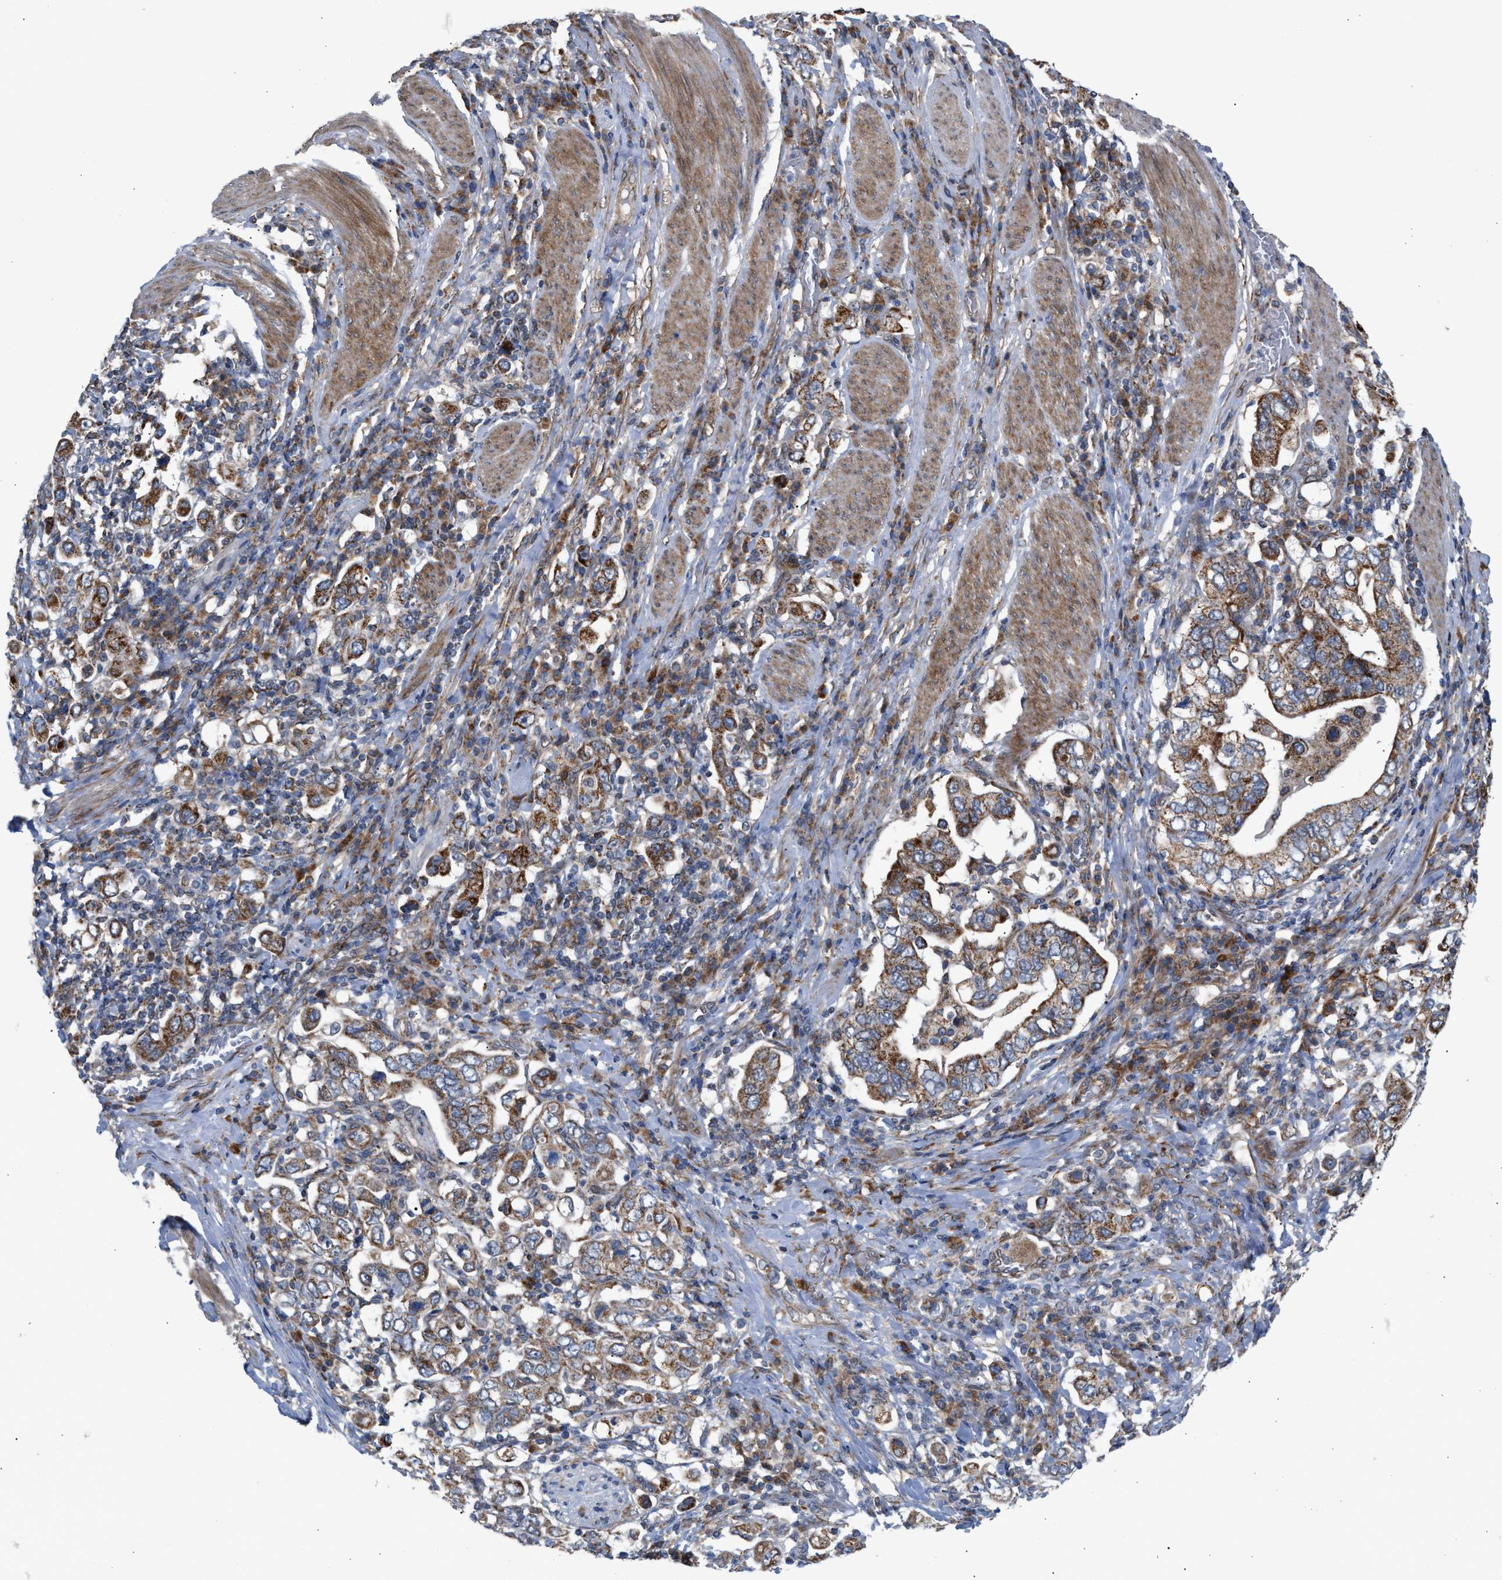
{"staining": {"intensity": "moderate", "quantity": ">75%", "location": "cytoplasmic/membranous"}, "tissue": "stomach cancer", "cell_type": "Tumor cells", "image_type": "cancer", "snomed": [{"axis": "morphology", "description": "Adenocarcinoma, NOS"}, {"axis": "topography", "description": "Stomach, upper"}], "caption": "Protein staining exhibits moderate cytoplasmic/membranous positivity in approximately >75% of tumor cells in stomach adenocarcinoma. (Stains: DAB (3,3'-diaminobenzidine) in brown, nuclei in blue, Microscopy: brightfield microscopy at high magnification).", "gene": "TACO1", "patient": {"sex": "male", "age": 62}}